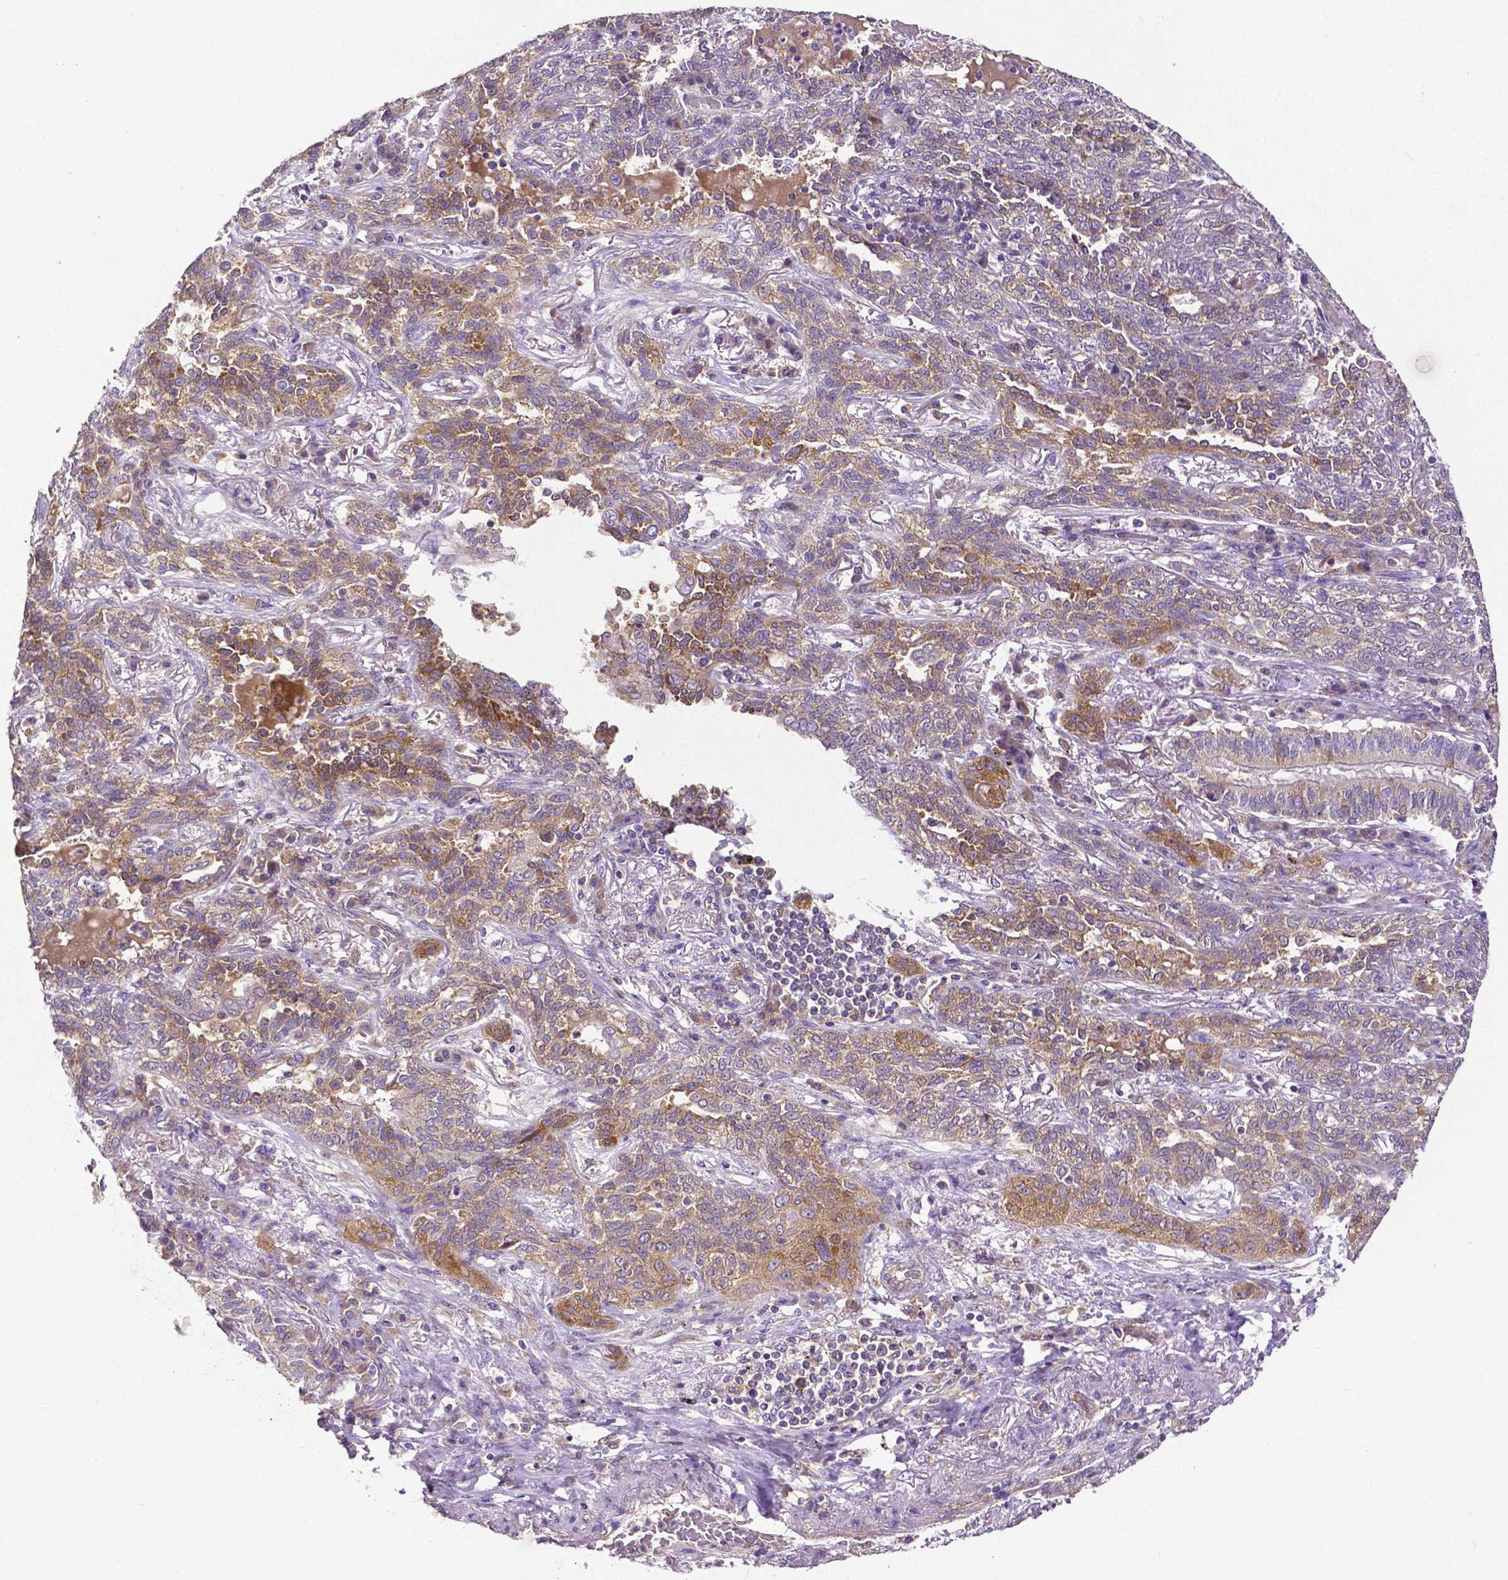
{"staining": {"intensity": "weak", "quantity": ">75%", "location": "cytoplasmic/membranous"}, "tissue": "lung cancer", "cell_type": "Tumor cells", "image_type": "cancer", "snomed": [{"axis": "morphology", "description": "Squamous cell carcinoma, NOS"}, {"axis": "topography", "description": "Lung"}], "caption": "Immunohistochemical staining of lung cancer exhibits low levels of weak cytoplasmic/membranous protein staining in approximately >75% of tumor cells.", "gene": "DICER1", "patient": {"sex": "female", "age": 70}}